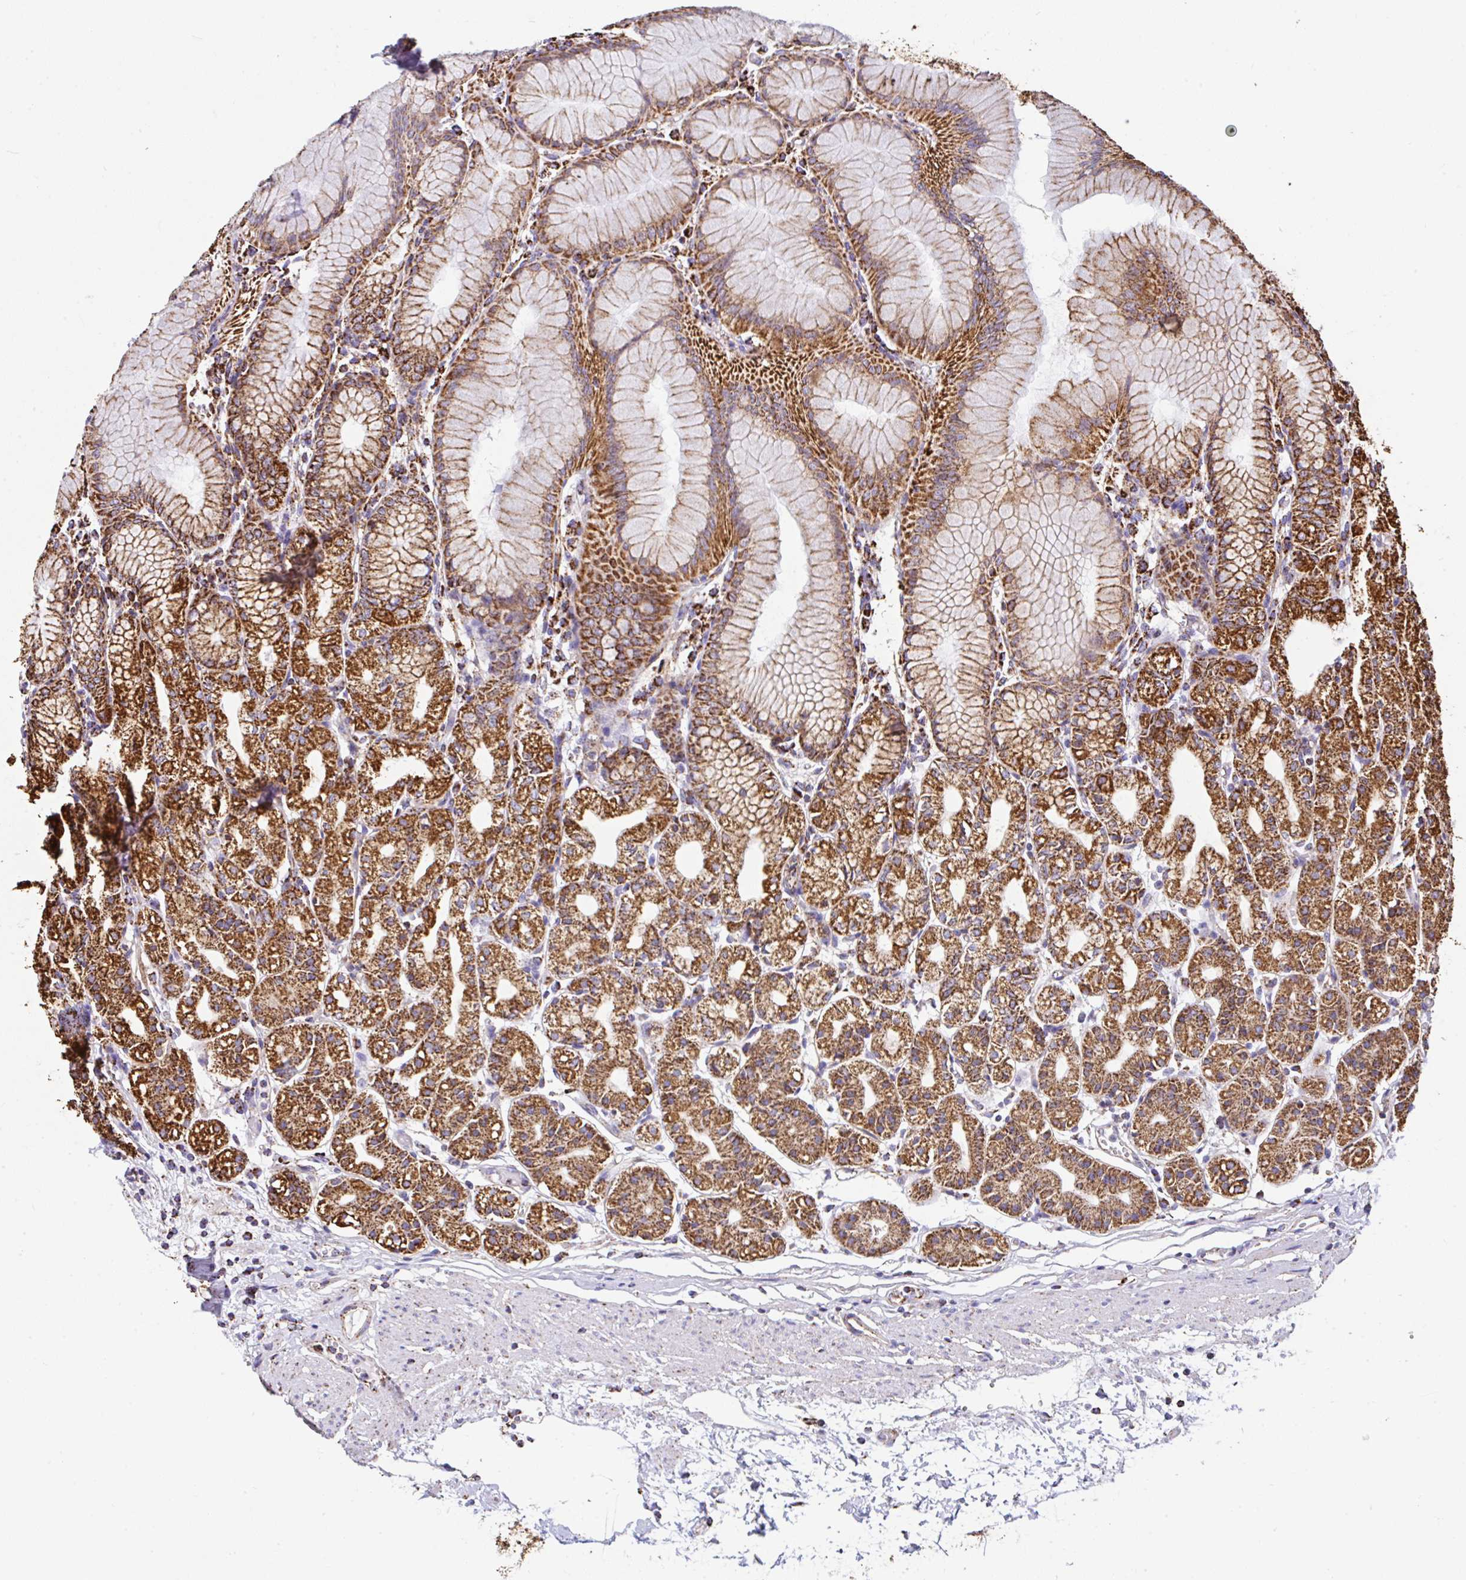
{"staining": {"intensity": "strong", "quantity": ">75%", "location": "cytoplasmic/membranous"}, "tissue": "stomach", "cell_type": "Glandular cells", "image_type": "normal", "snomed": [{"axis": "morphology", "description": "Normal tissue, NOS"}, {"axis": "topography", "description": "Stomach"}], "caption": "Immunohistochemistry (IHC) (DAB (3,3'-diaminobenzidine)) staining of unremarkable human stomach exhibits strong cytoplasmic/membranous protein expression in approximately >75% of glandular cells. (IHC, brightfield microscopy, high magnification).", "gene": "ANKRD33B", "patient": {"sex": "female", "age": 57}}